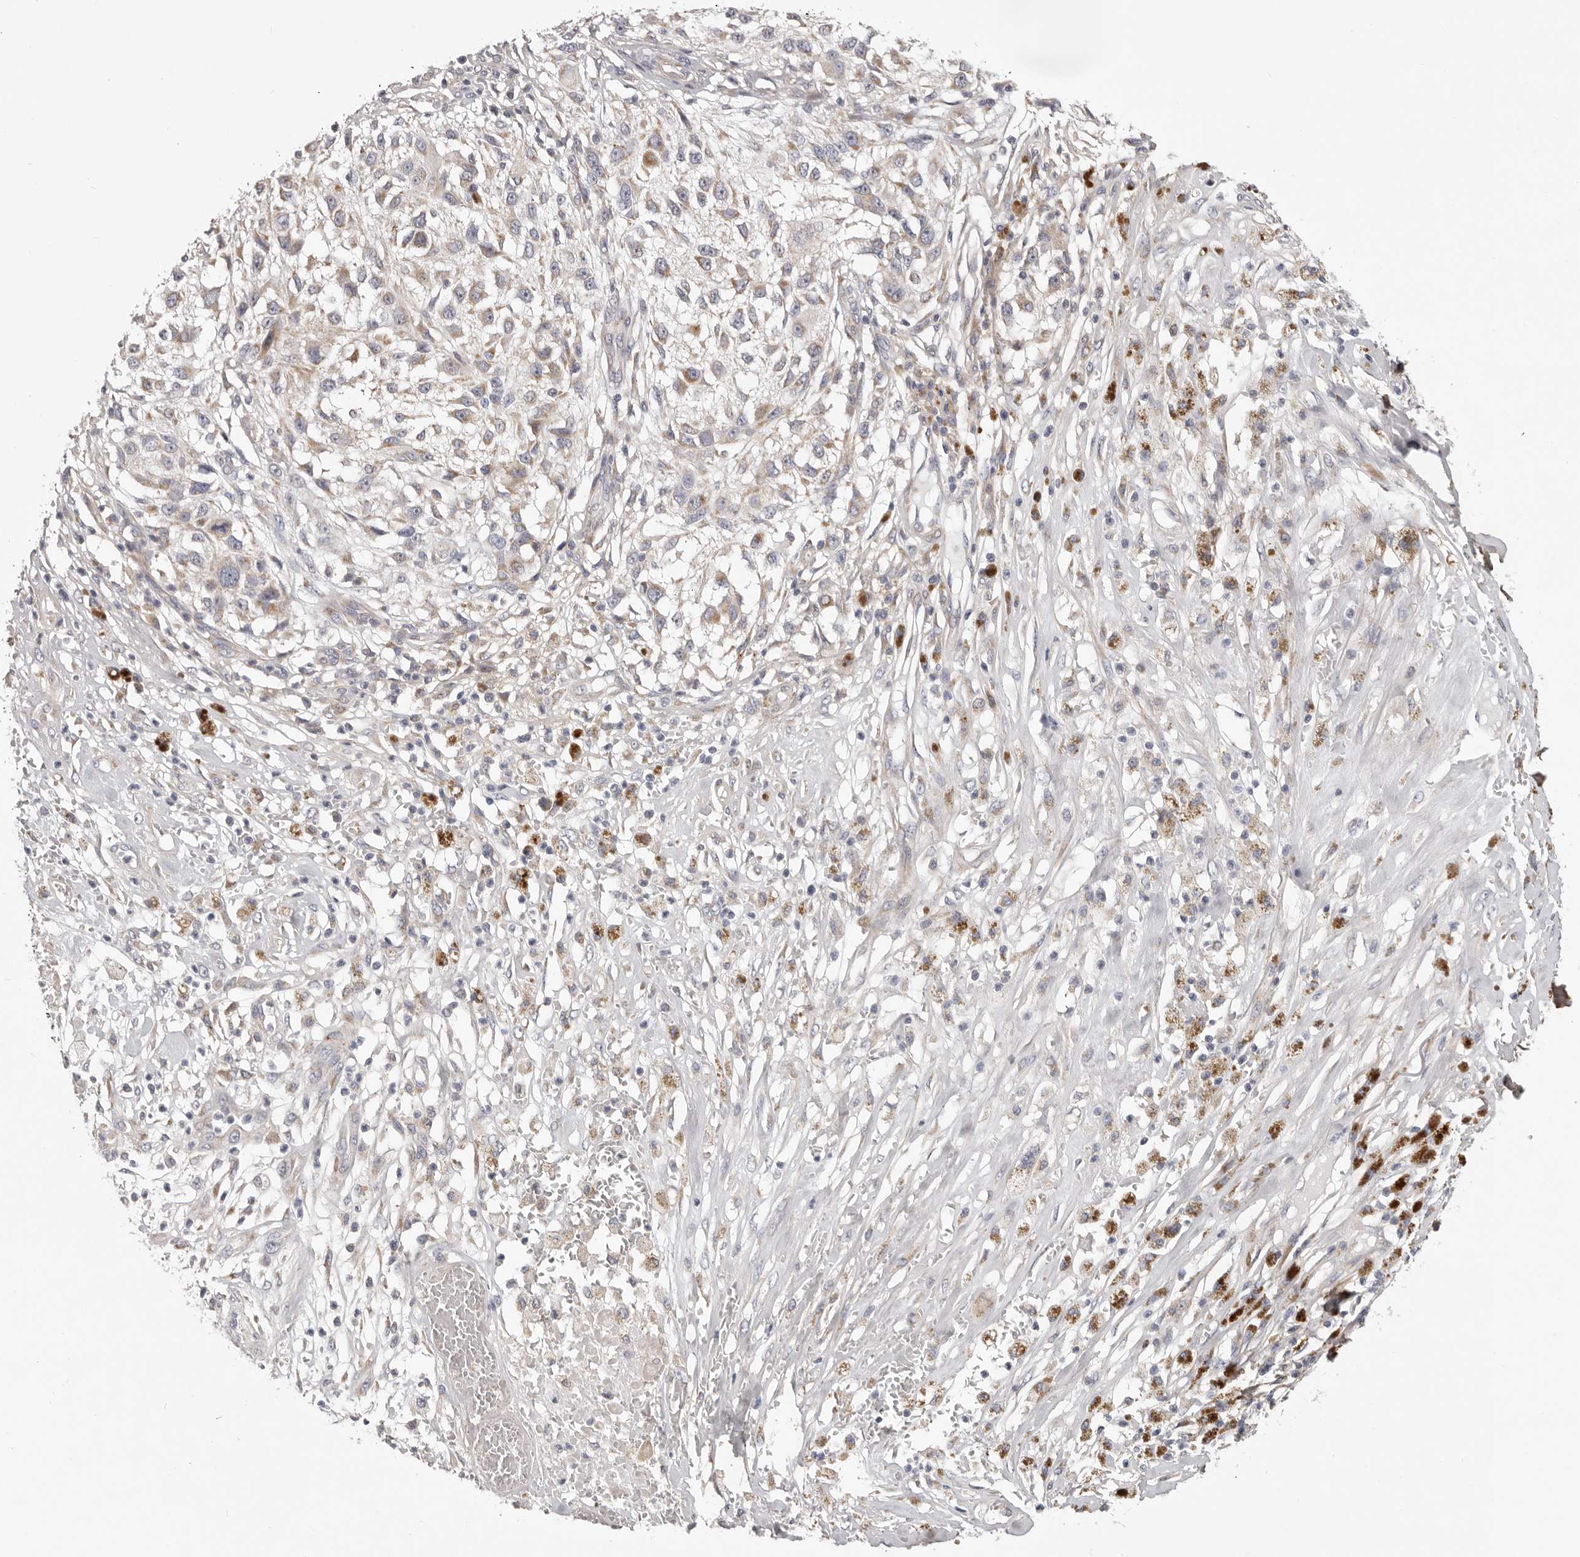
{"staining": {"intensity": "weak", "quantity": "<25%", "location": "cytoplasmic/membranous"}, "tissue": "melanoma", "cell_type": "Tumor cells", "image_type": "cancer", "snomed": [{"axis": "morphology", "description": "Necrosis, NOS"}, {"axis": "morphology", "description": "Malignant melanoma, NOS"}, {"axis": "topography", "description": "Skin"}], "caption": "Immunohistochemistry image of melanoma stained for a protein (brown), which demonstrates no positivity in tumor cells.", "gene": "MRPS10", "patient": {"sex": "female", "age": 87}}